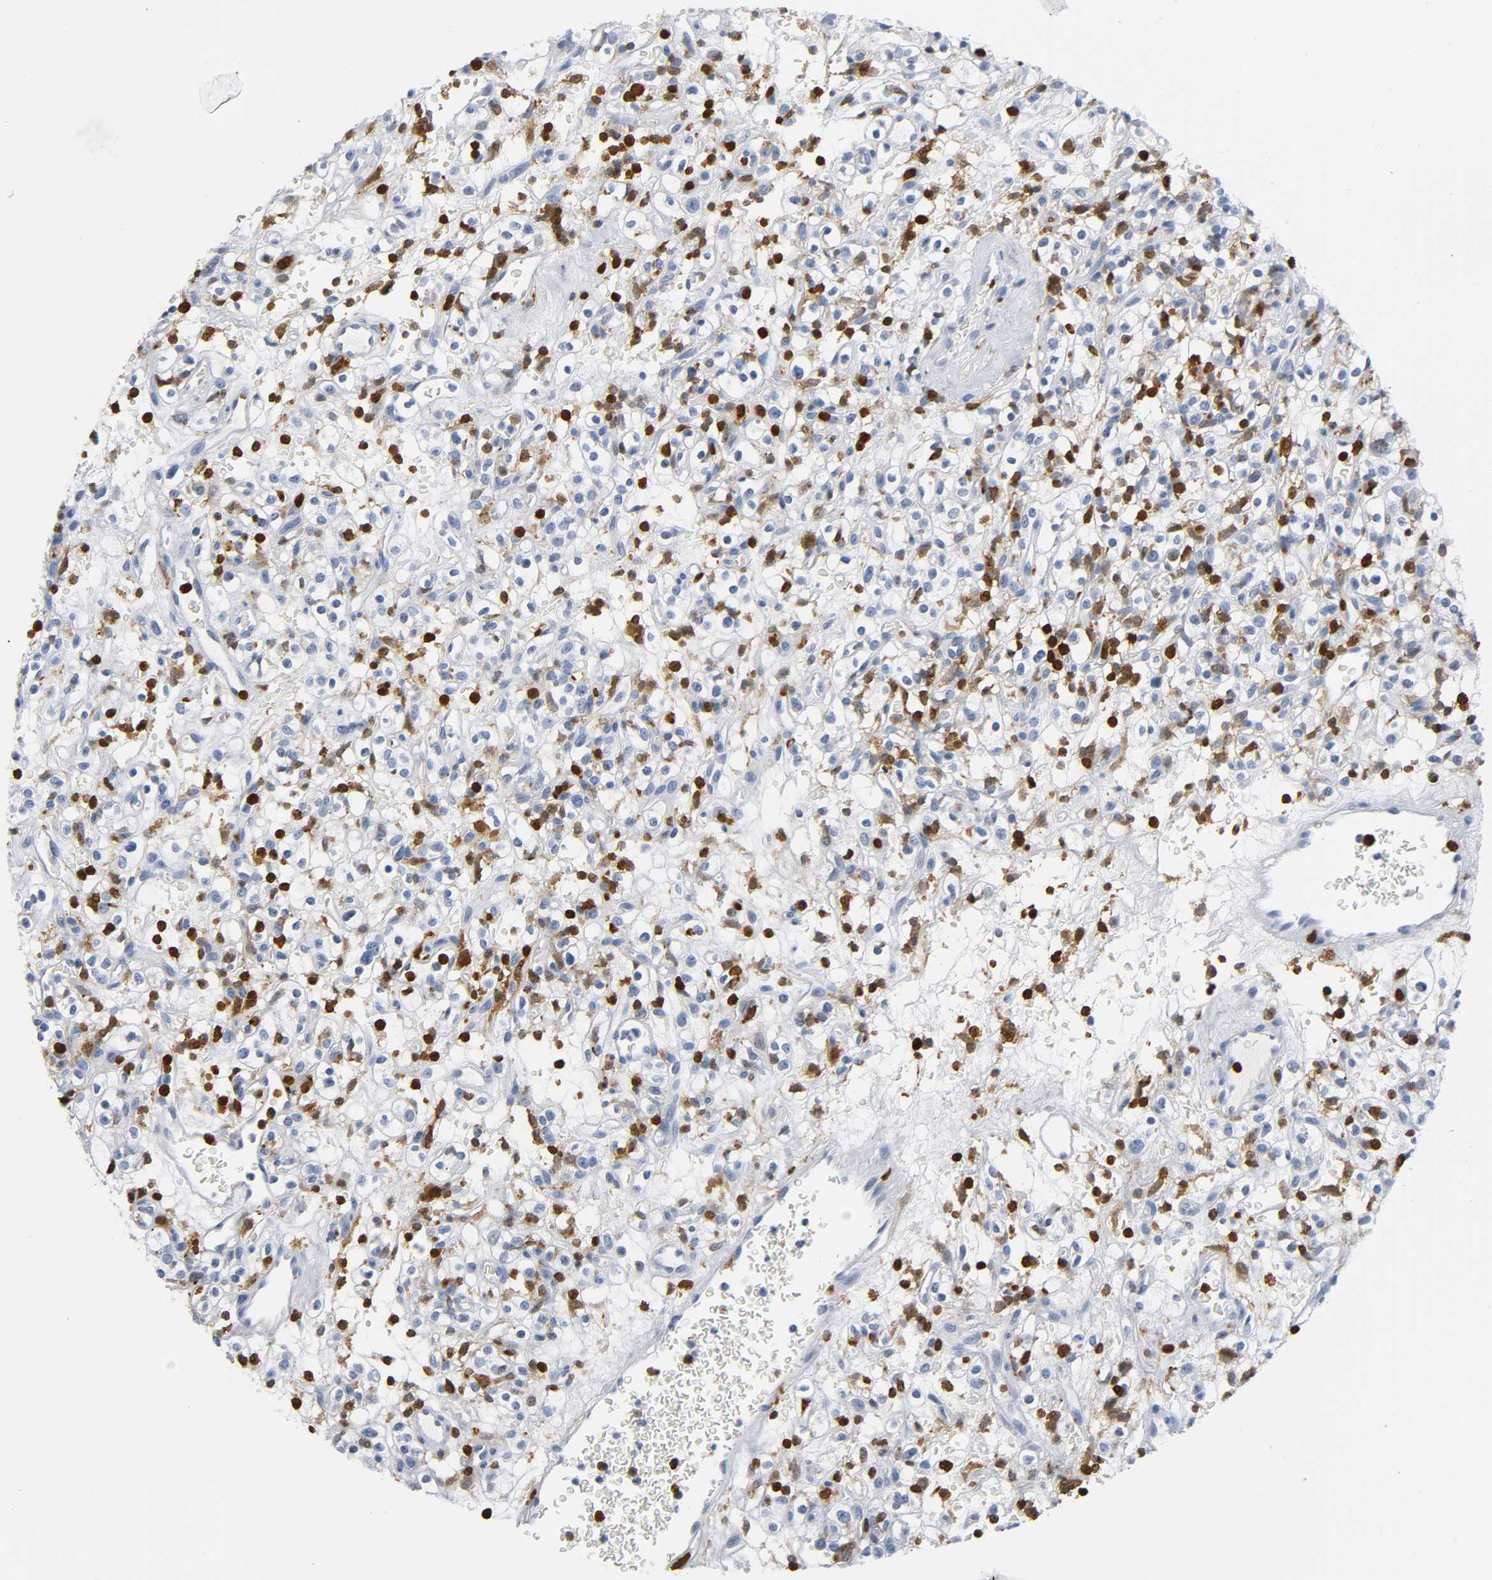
{"staining": {"intensity": "negative", "quantity": "none", "location": "none"}, "tissue": "renal cancer", "cell_type": "Tumor cells", "image_type": "cancer", "snomed": [{"axis": "morphology", "description": "Normal tissue, NOS"}, {"axis": "morphology", "description": "Adenocarcinoma, NOS"}, {"axis": "topography", "description": "Kidney"}], "caption": "Tumor cells are negative for protein expression in human renal adenocarcinoma.", "gene": "DOK2", "patient": {"sex": "female", "age": 72}}